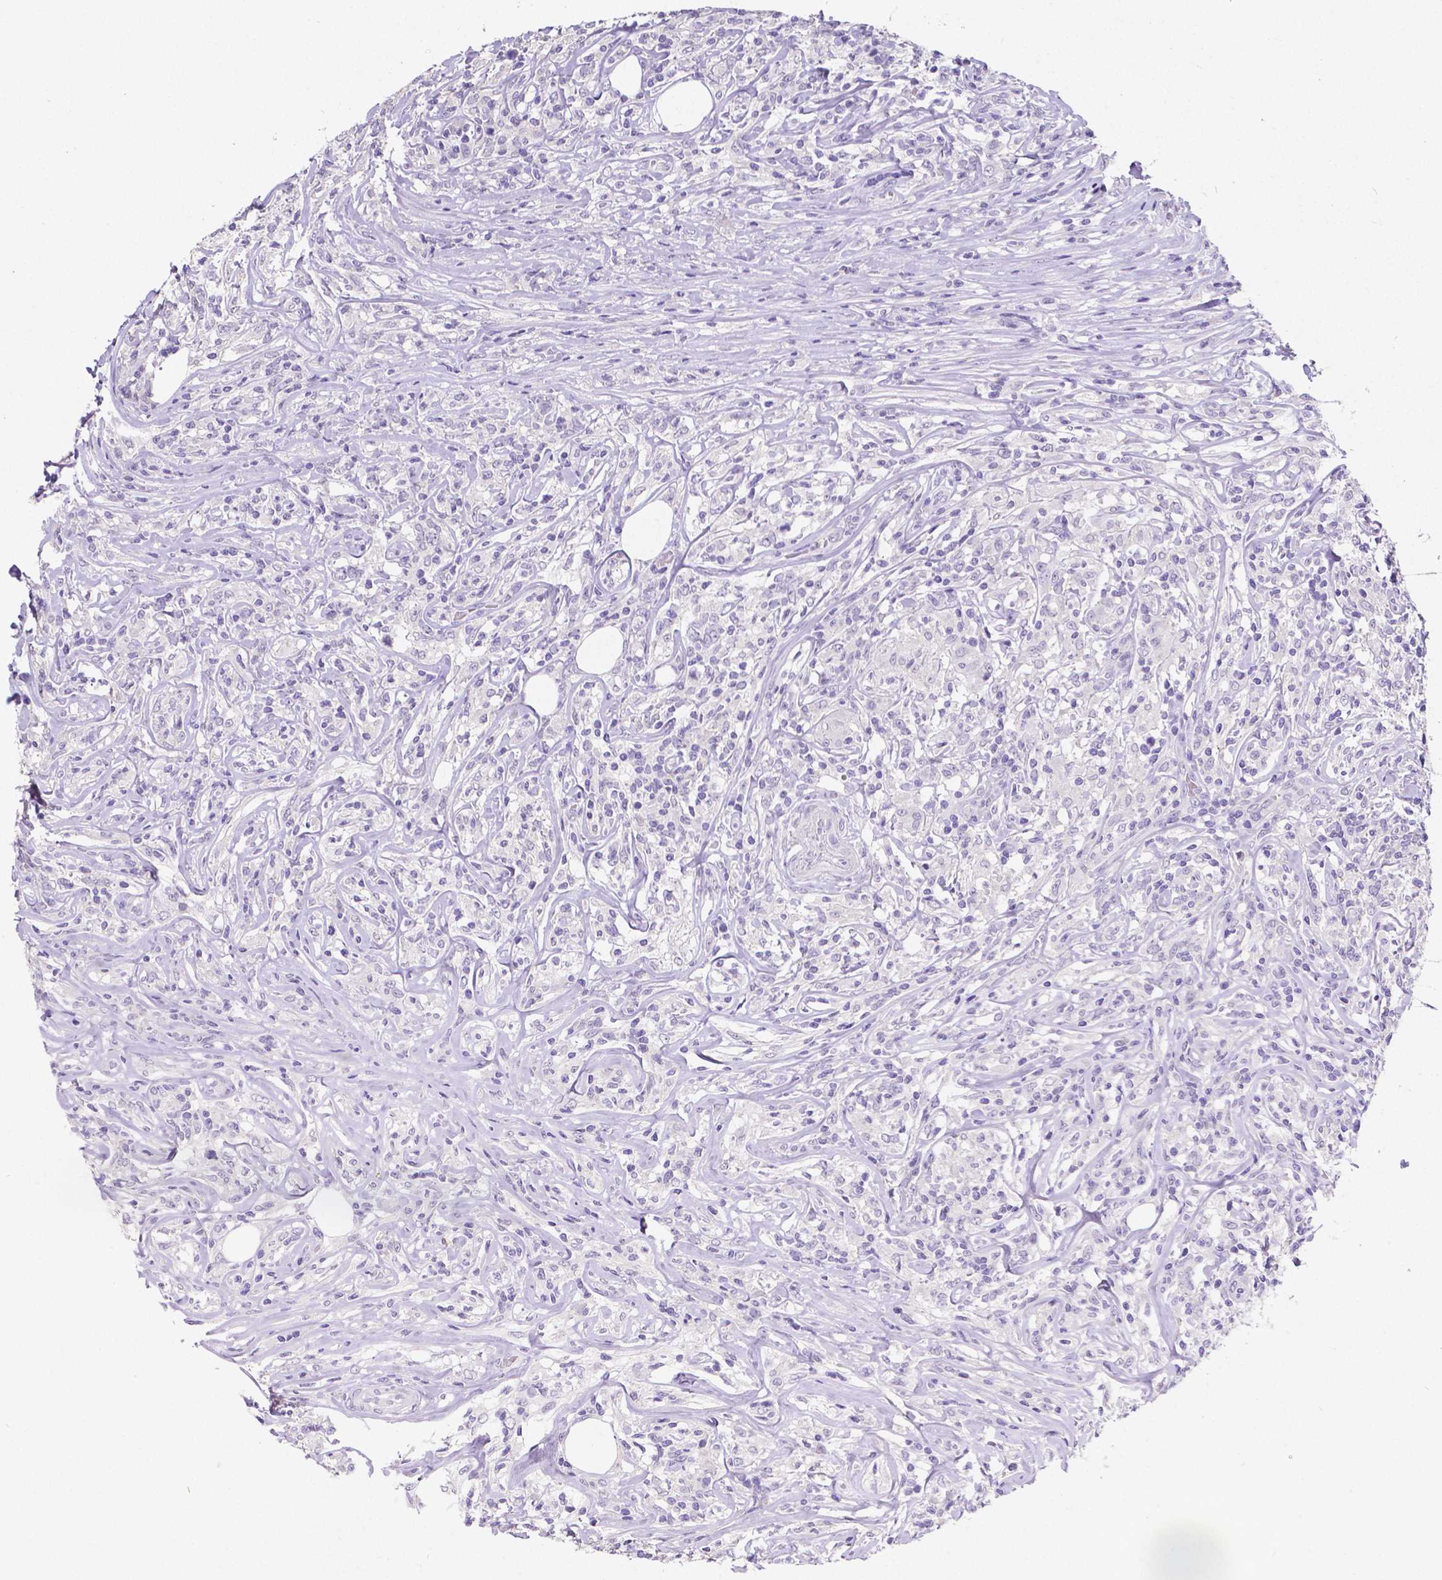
{"staining": {"intensity": "negative", "quantity": "none", "location": "none"}, "tissue": "lymphoma", "cell_type": "Tumor cells", "image_type": "cancer", "snomed": [{"axis": "morphology", "description": "Malignant lymphoma, non-Hodgkin's type, High grade"}, {"axis": "topography", "description": "Lymph node"}], "caption": "IHC of human malignant lymphoma, non-Hodgkin's type (high-grade) exhibits no expression in tumor cells. The staining is performed using DAB (3,3'-diaminobenzidine) brown chromogen with nuclei counter-stained in using hematoxylin.", "gene": "SATB2", "patient": {"sex": "female", "age": 84}}